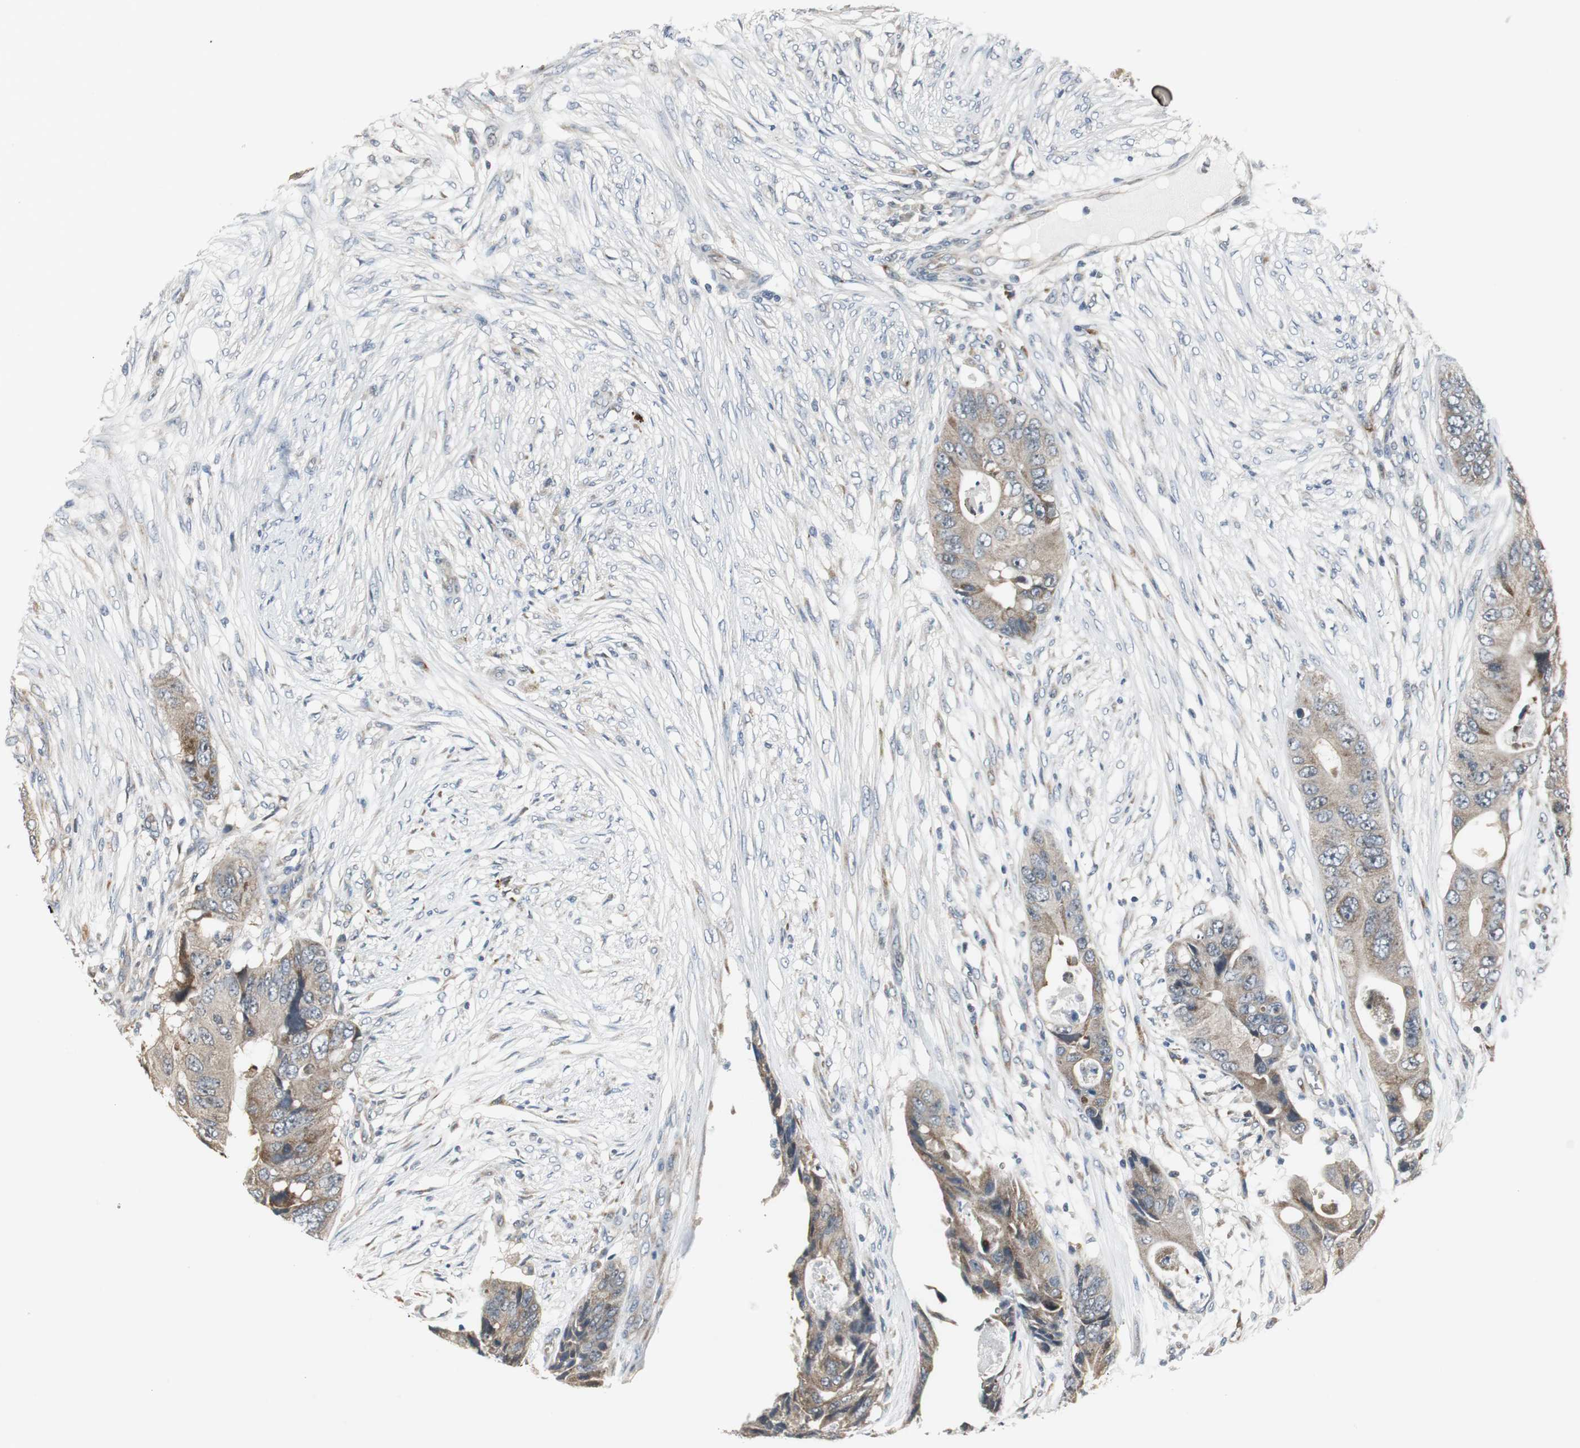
{"staining": {"intensity": "weak", "quantity": ">75%", "location": "cytoplasmic/membranous"}, "tissue": "colorectal cancer", "cell_type": "Tumor cells", "image_type": "cancer", "snomed": [{"axis": "morphology", "description": "Adenocarcinoma, NOS"}, {"axis": "topography", "description": "Colon"}], "caption": "Protein positivity by immunohistochemistry (IHC) exhibits weak cytoplasmic/membranous positivity in about >75% of tumor cells in adenocarcinoma (colorectal).", "gene": "CCT5", "patient": {"sex": "male", "age": 71}}